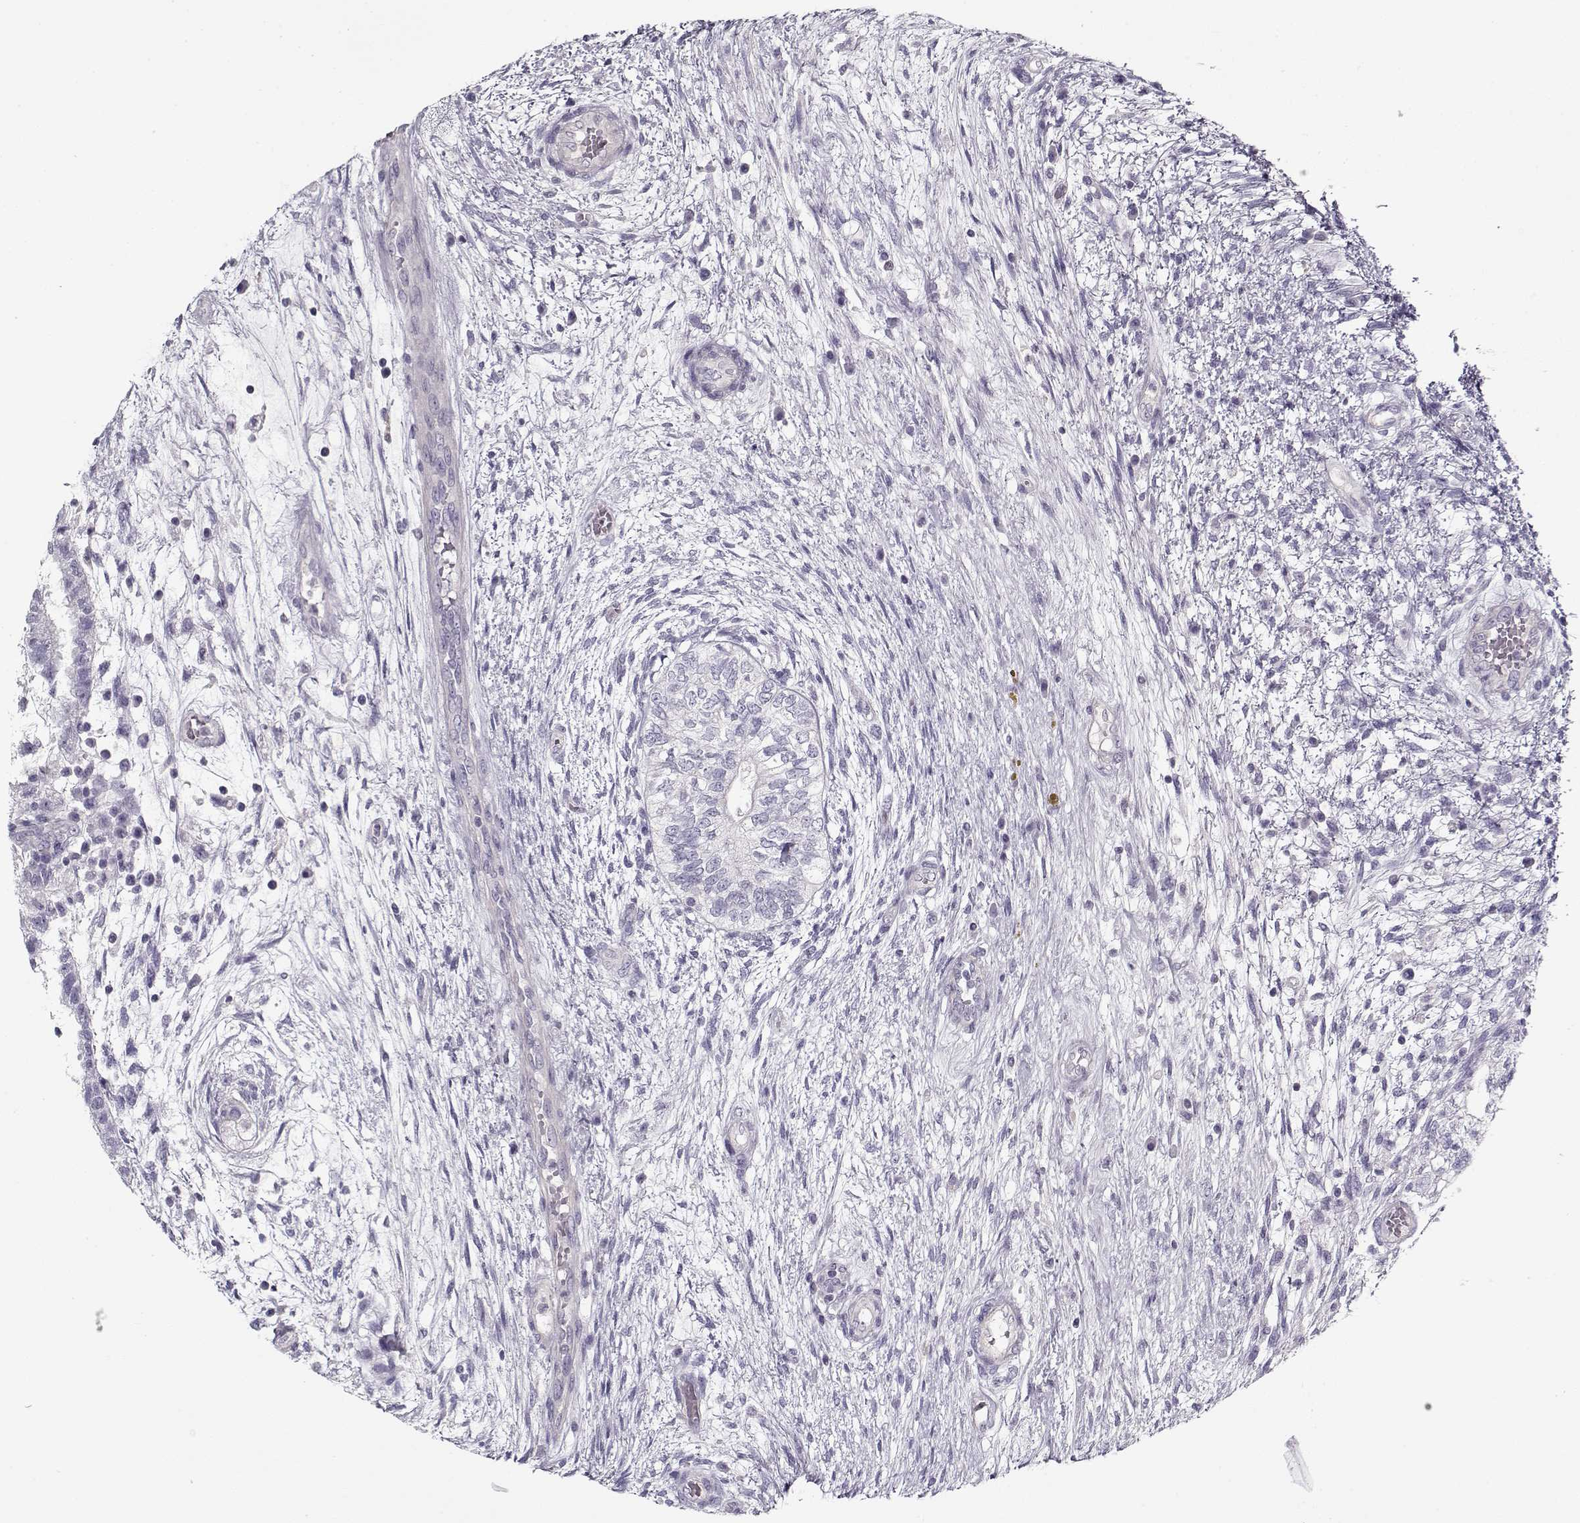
{"staining": {"intensity": "negative", "quantity": "none", "location": "none"}, "tissue": "testis cancer", "cell_type": "Tumor cells", "image_type": "cancer", "snomed": [{"axis": "morphology", "description": "Normal tissue, NOS"}, {"axis": "morphology", "description": "Carcinoma, Embryonal, NOS"}, {"axis": "topography", "description": "Testis"}, {"axis": "topography", "description": "Epididymis"}], "caption": "A photomicrograph of human embryonal carcinoma (testis) is negative for staining in tumor cells.", "gene": "CCDC136", "patient": {"sex": "male", "age": 32}}